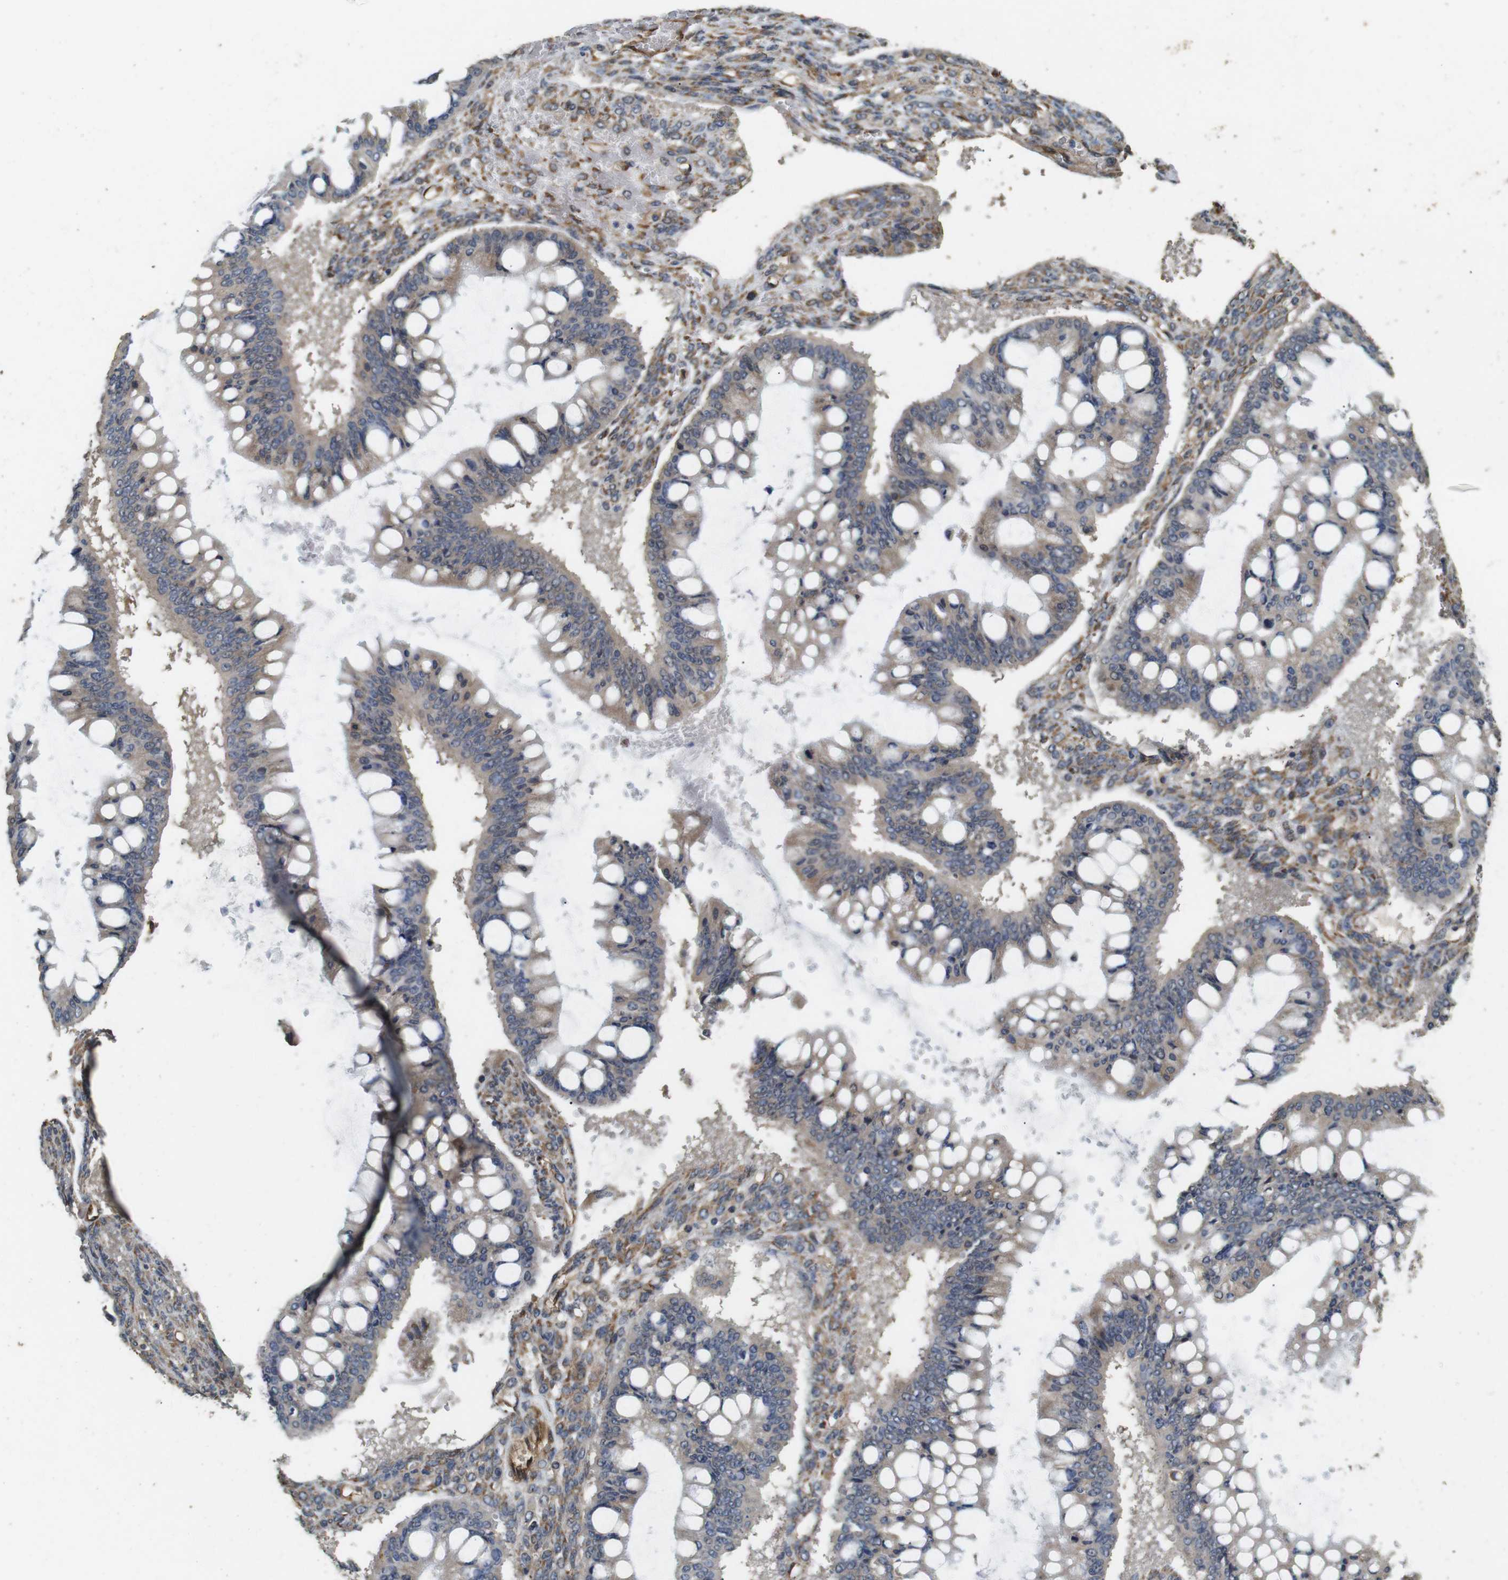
{"staining": {"intensity": "weak", "quantity": "25%-75%", "location": "cytoplasmic/membranous"}, "tissue": "ovarian cancer", "cell_type": "Tumor cells", "image_type": "cancer", "snomed": [{"axis": "morphology", "description": "Cystadenocarcinoma, mucinous, NOS"}, {"axis": "topography", "description": "Ovary"}], "caption": "Protein staining of mucinous cystadenocarcinoma (ovarian) tissue shows weak cytoplasmic/membranous expression in approximately 25%-75% of tumor cells. The staining is performed using DAB (3,3'-diaminobenzidine) brown chromogen to label protein expression. The nuclei are counter-stained blue using hematoxylin.", "gene": "CNPY4", "patient": {"sex": "female", "age": 73}}